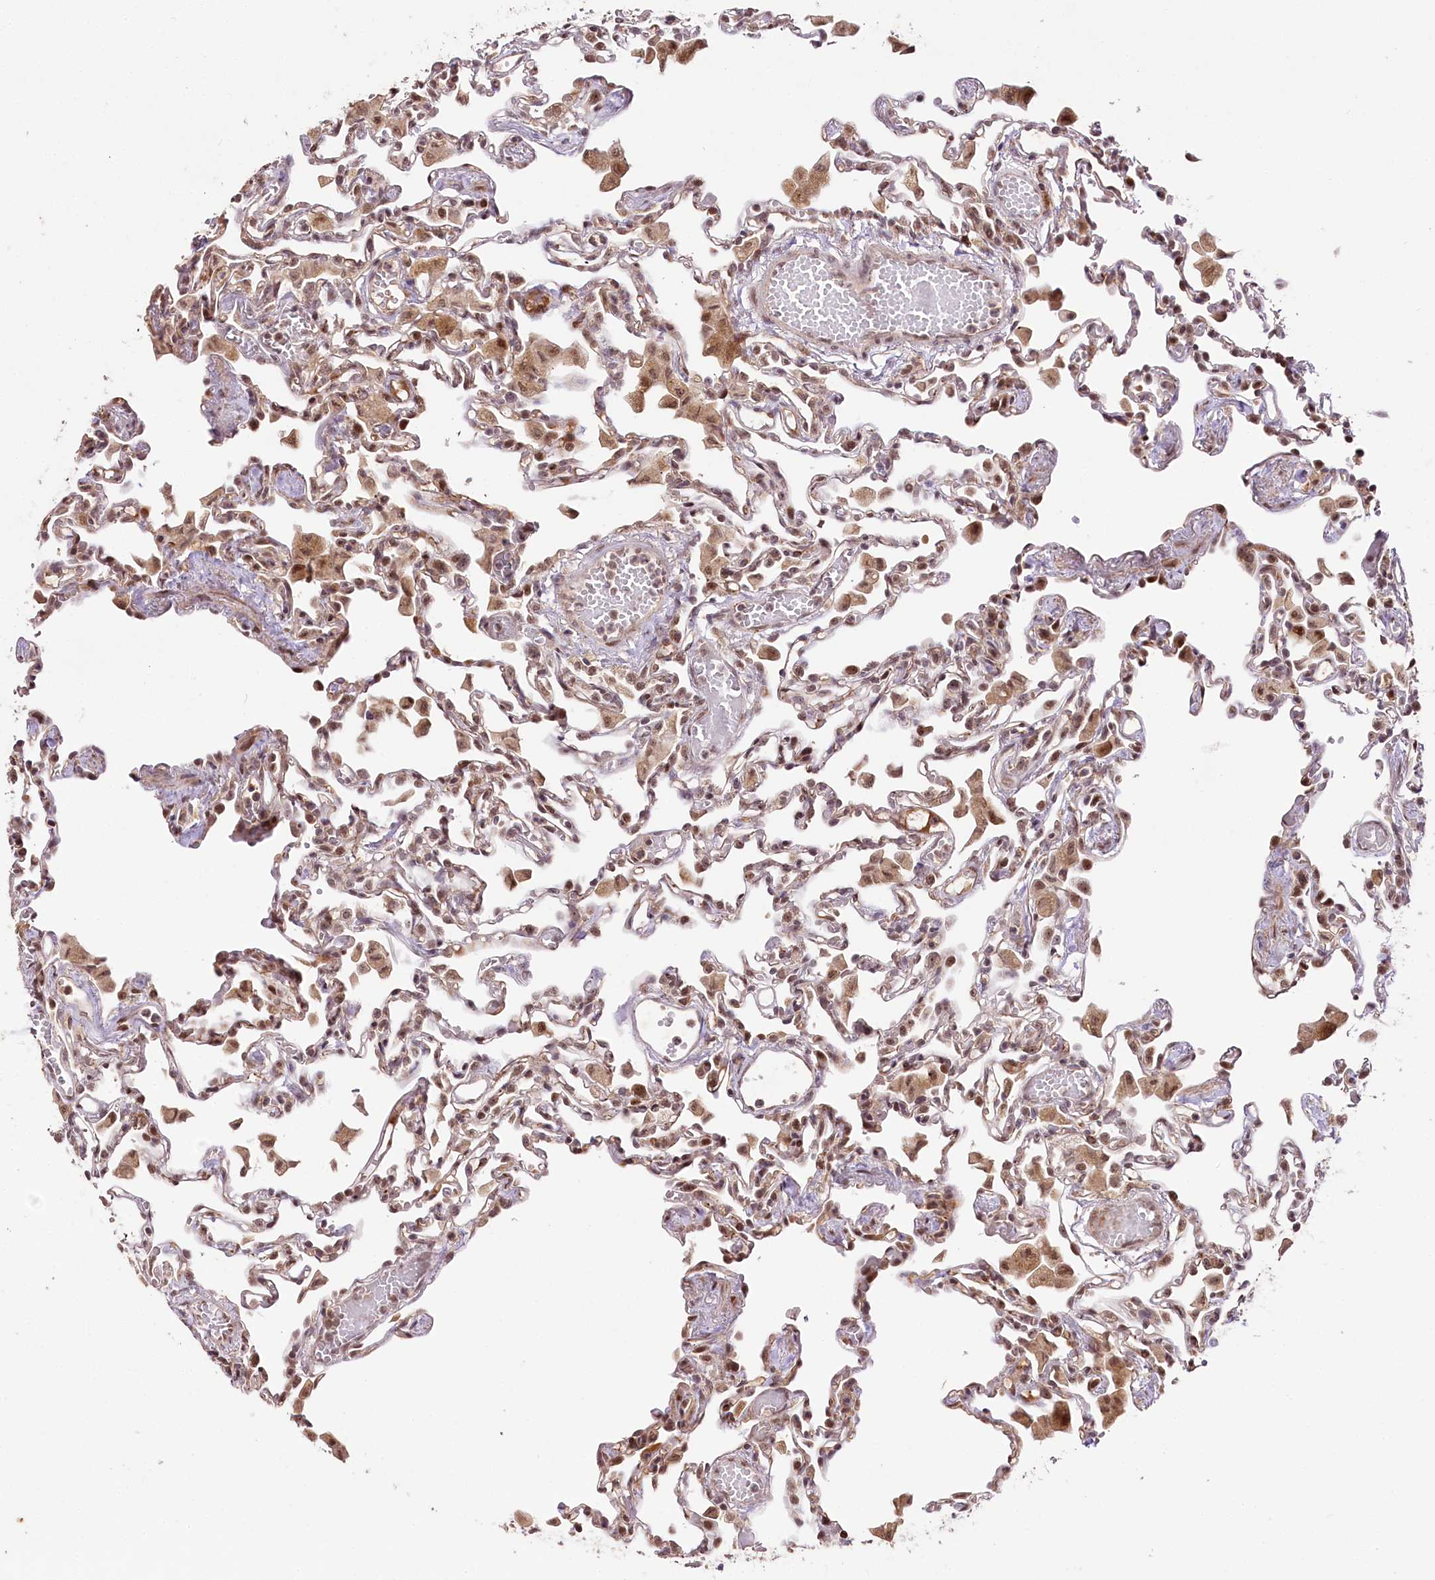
{"staining": {"intensity": "moderate", "quantity": ">75%", "location": "nuclear"}, "tissue": "lung", "cell_type": "Alveolar cells", "image_type": "normal", "snomed": [{"axis": "morphology", "description": "Normal tissue, NOS"}, {"axis": "topography", "description": "Bronchus"}, {"axis": "topography", "description": "Lung"}], "caption": "Alveolar cells display medium levels of moderate nuclear staining in approximately >75% of cells in normal human lung. Nuclei are stained in blue.", "gene": "DMP1", "patient": {"sex": "female", "age": 49}}